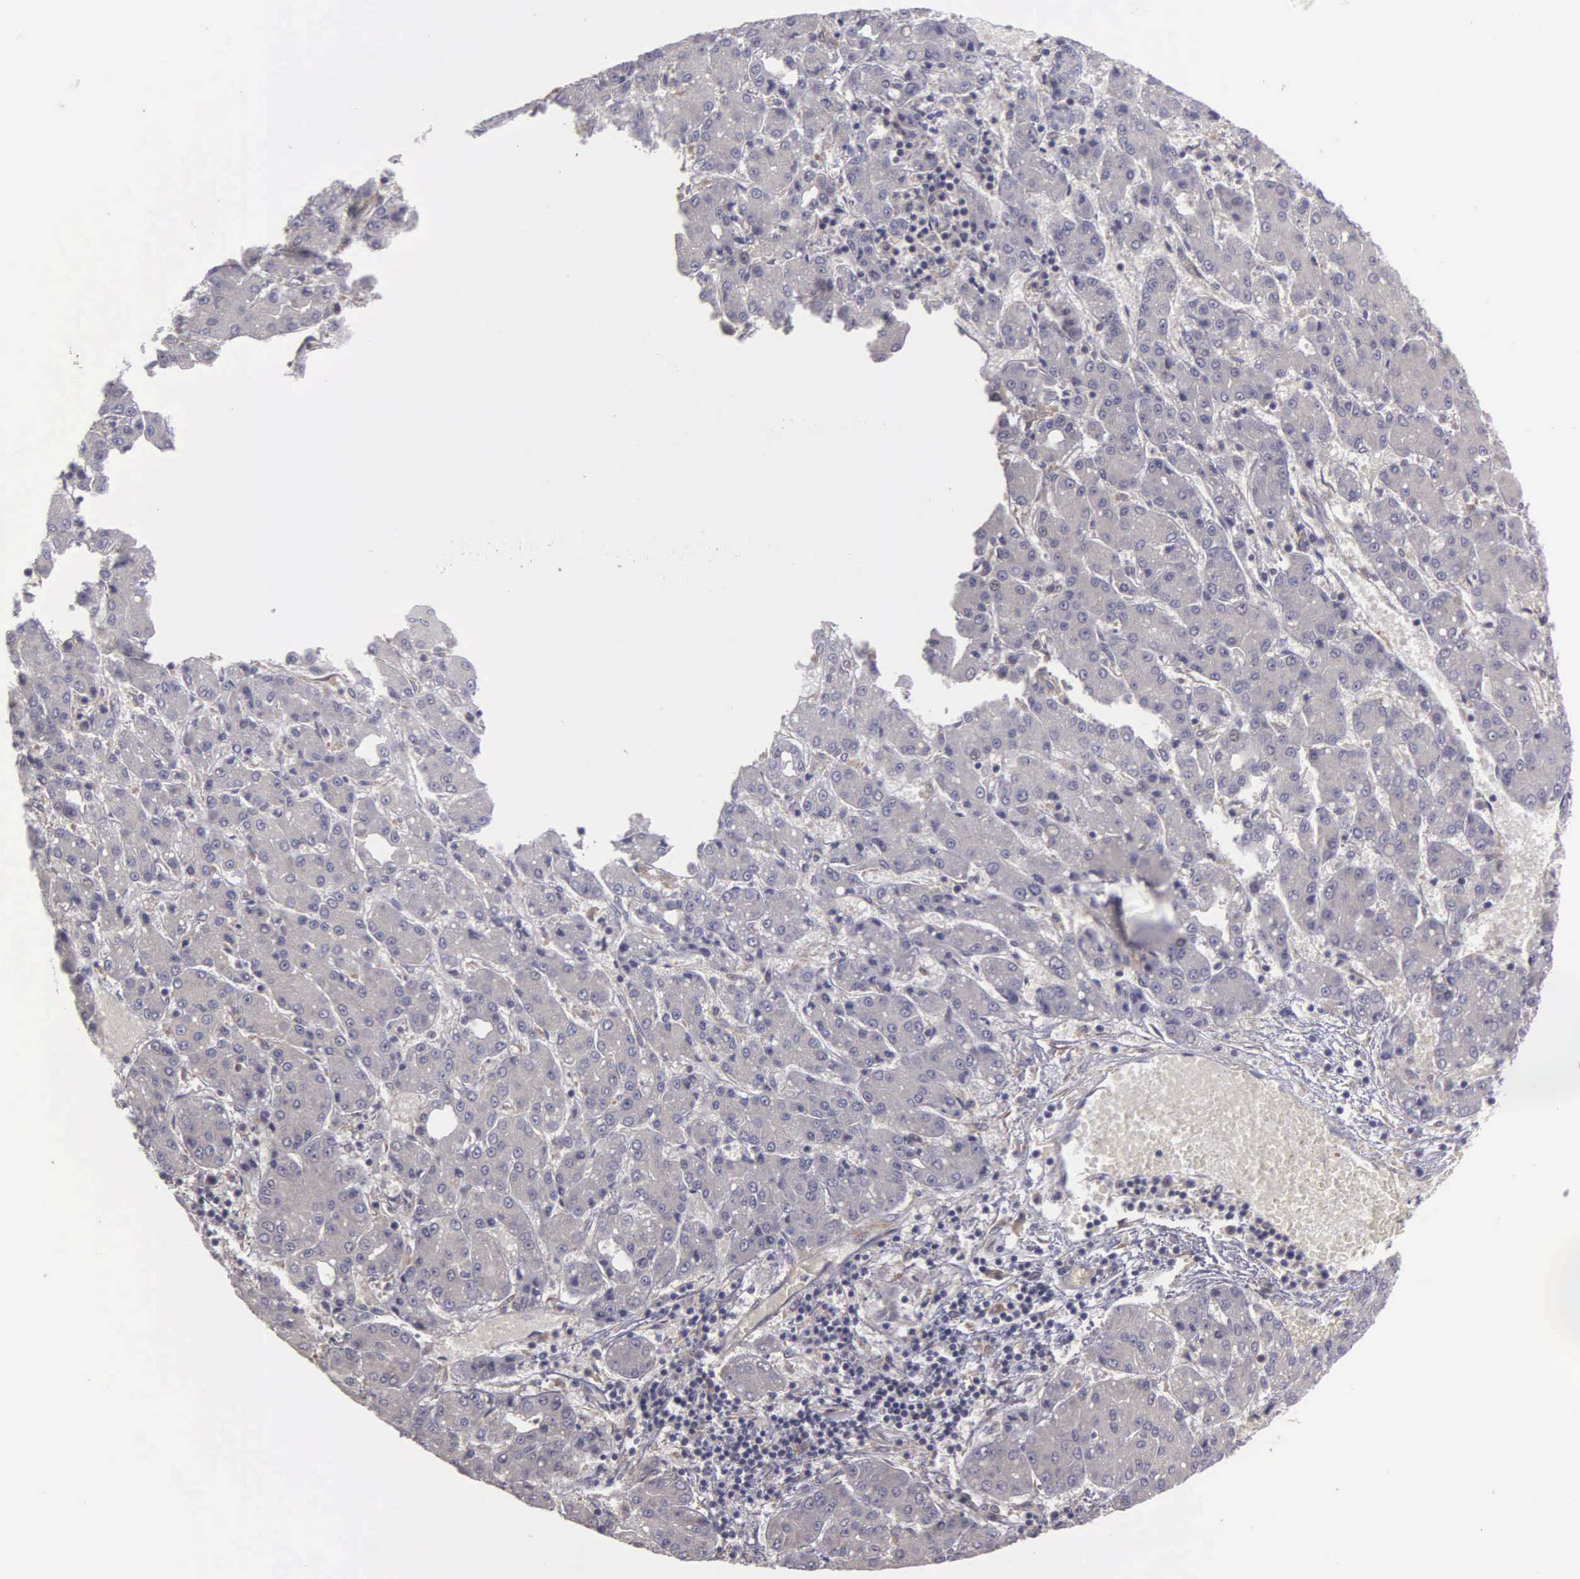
{"staining": {"intensity": "negative", "quantity": "none", "location": "none"}, "tissue": "liver cancer", "cell_type": "Tumor cells", "image_type": "cancer", "snomed": [{"axis": "morphology", "description": "Carcinoma, Hepatocellular, NOS"}, {"axis": "topography", "description": "Liver"}], "caption": "There is no significant expression in tumor cells of liver hepatocellular carcinoma.", "gene": "RTL10", "patient": {"sex": "male", "age": 69}}